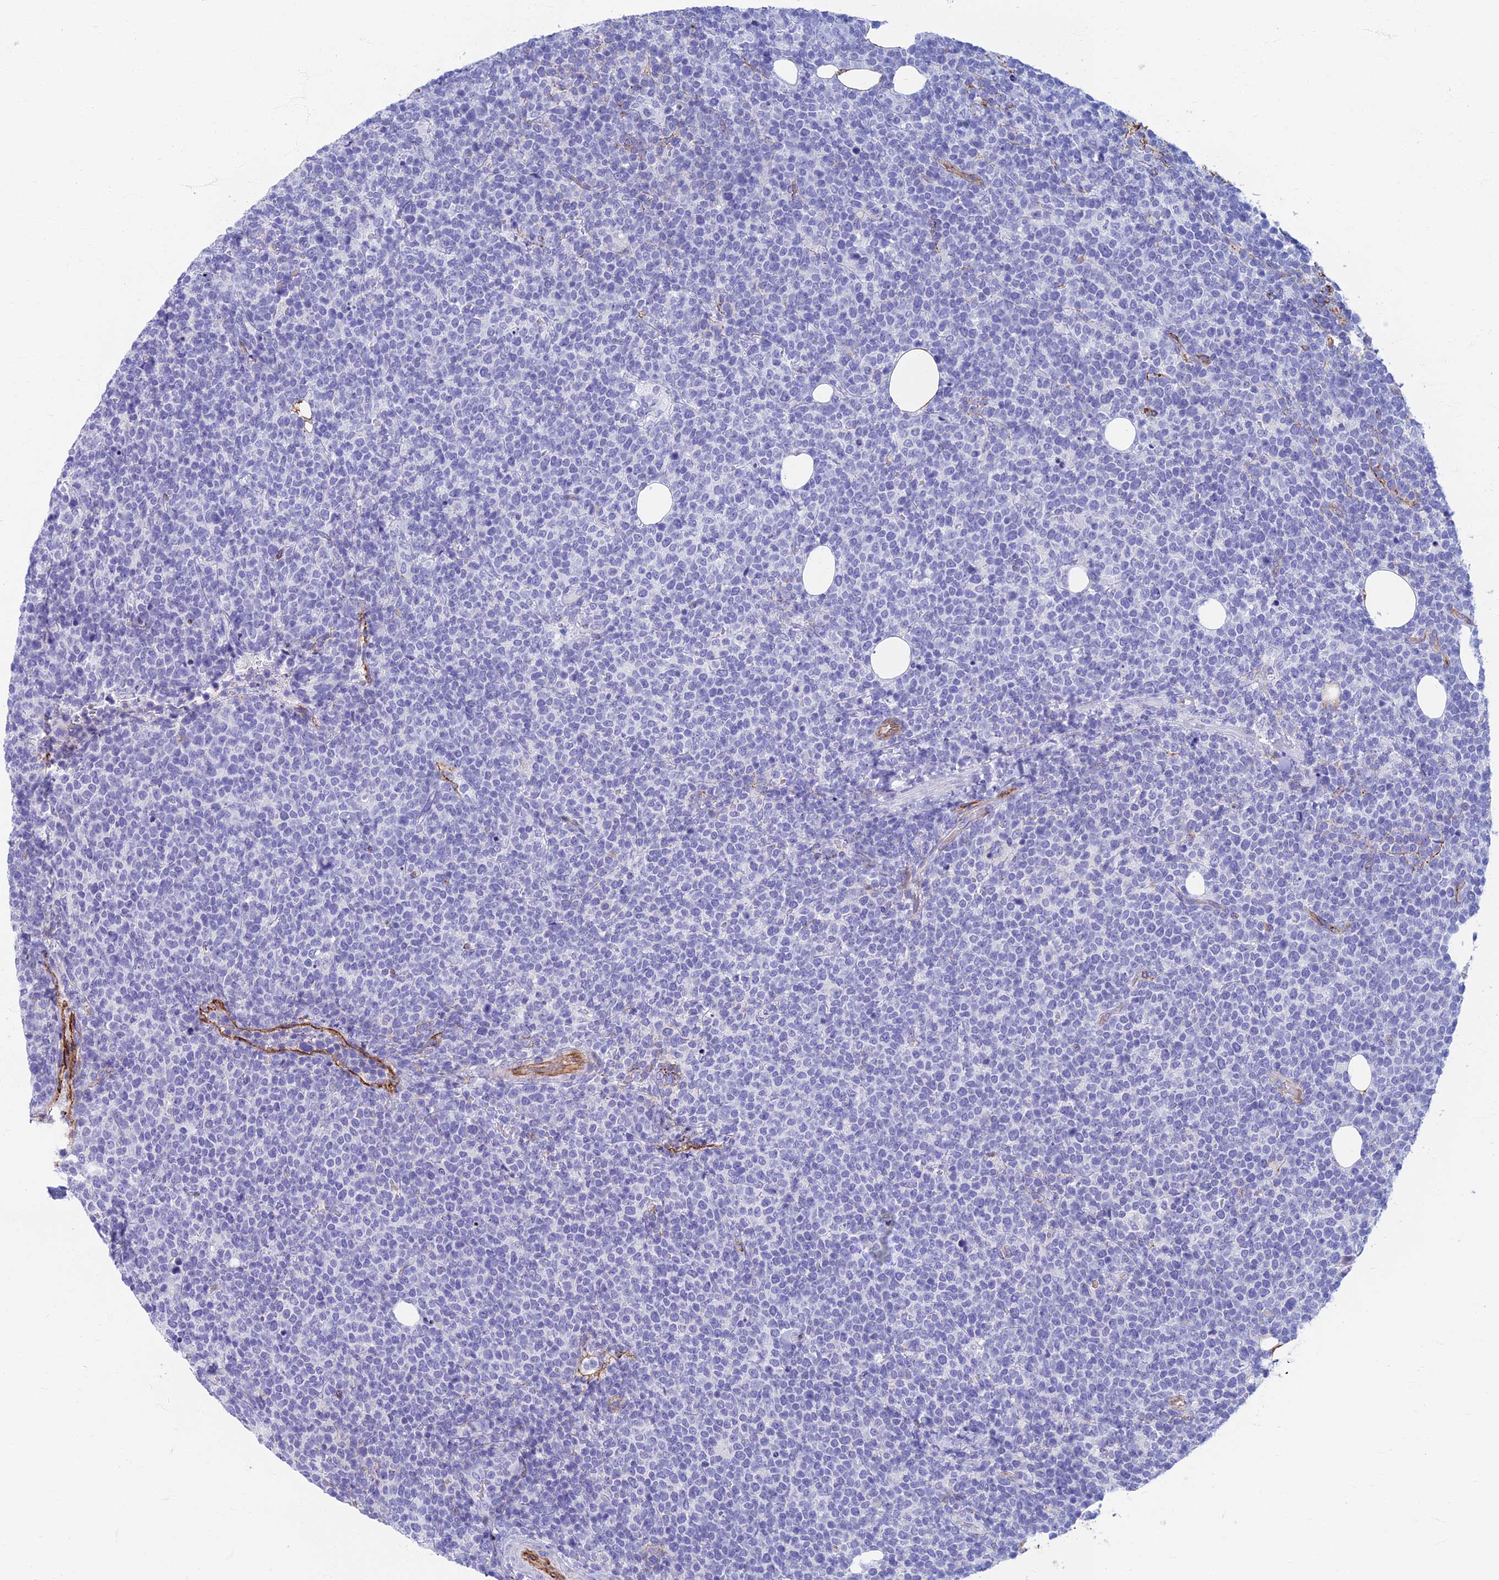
{"staining": {"intensity": "negative", "quantity": "none", "location": "none"}, "tissue": "lymphoma", "cell_type": "Tumor cells", "image_type": "cancer", "snomed": [{"axis": "morphology", "description": "Malignant lymphoma, non-Hodgkin's type, High grade"}, {"axis": "topography", "description": "Lymph node"}], "caption": "This is a photomicrograph of immunohistochemistry staining of malignant lymphoma, non-Hodgkin's type (high-grade), which shows no expression in tumor cells.", "gene": "ETFRF1", "patient": {"sex": "male", "age": 61}}